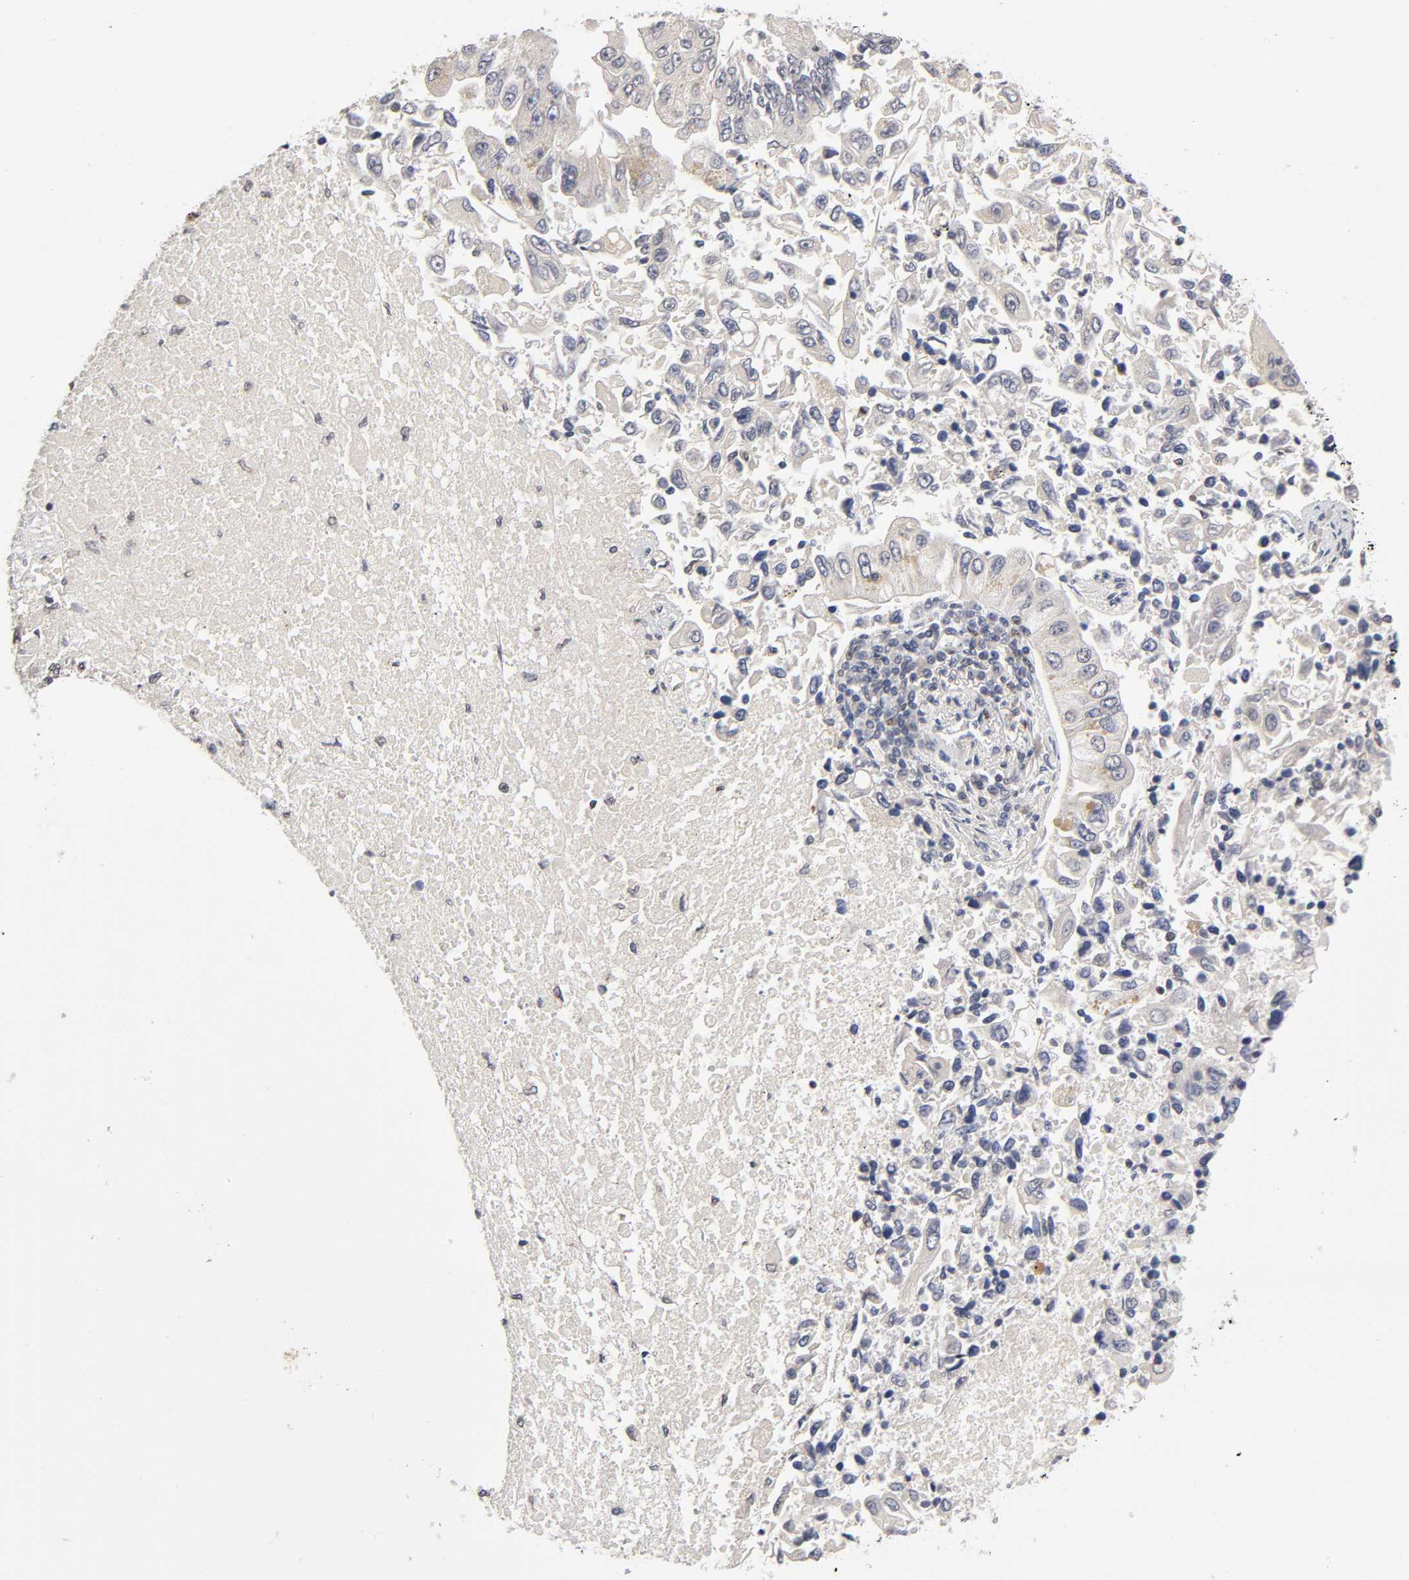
{"staining": {"intensity": "negative", "quantity": "none", "location": "none"}, "tissue": "lung cancer", "cell_type": "Tumor cells", "image_type": "cancer", "snomed": [{"axis": "morphology", "description": "Adenocarcinoma, NOS"}, {"axis": "topography", "description": "Lung"}], "caption": "Immunohistochemical staining of human adenocarcinoma (lung) shows no significant staining in tumor cells. (DAB (3,3'-diaminobenzidine) immunohistochemistry (IHC) visualized using brightfield microscopy, high magnification).", "gene": "EP300", "patient": {"sex": "male", "age": 84}}